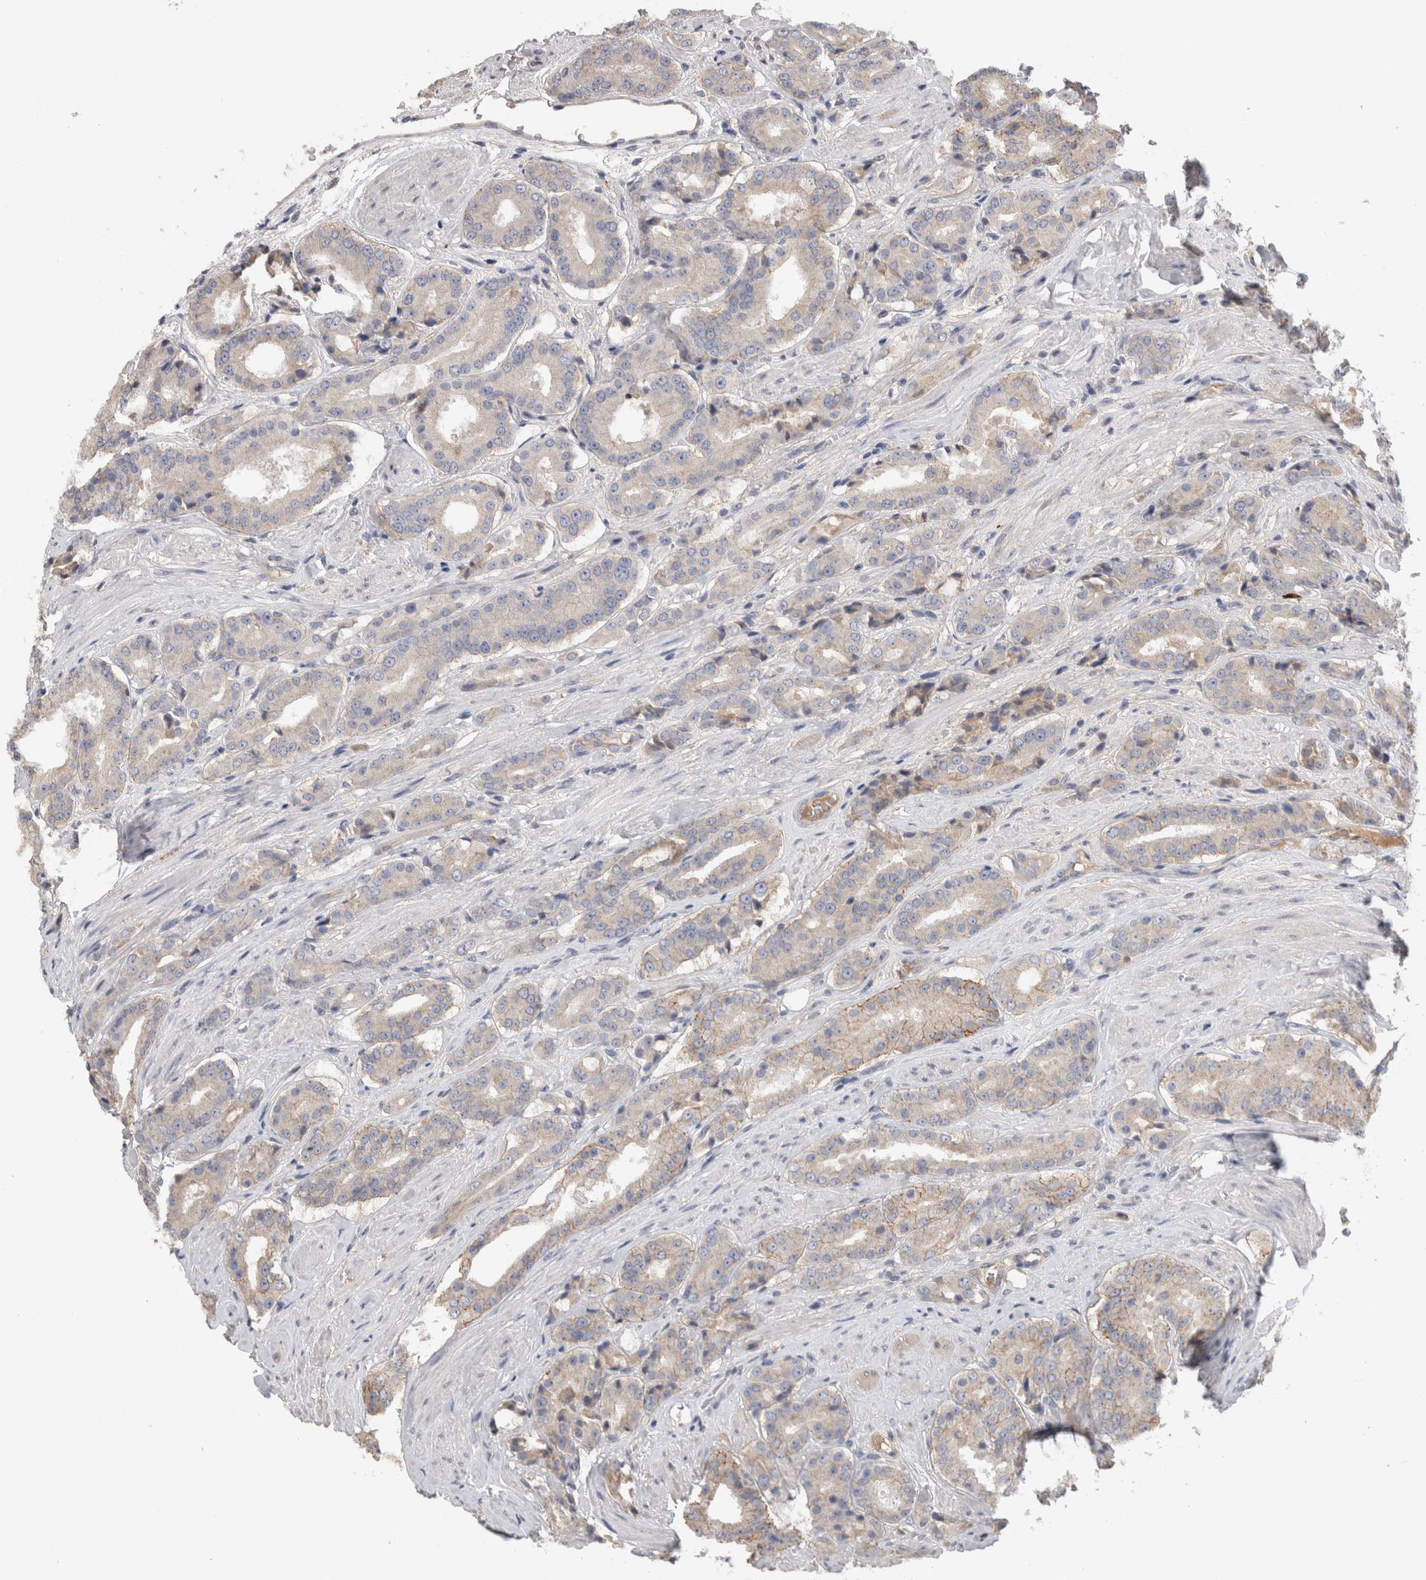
{"staining": {"intensity": "weak", "quantity": "<25%", "location": "cytoplasmic/membranous"}, "tissue": "prostate cancer", "cell_type": "Tumor cells", "image_type": "cancer", "snomed": [{"axis": "morphology", "description": "Adenocarcinoma, High grade"}, {"axis": "topography", "description": "Prostate"}], "caption": "Prostate cancer was stained to show a protein in brown. There is no significant staining in tumor cells. (DAB (3,3'-diaminobenzidine) IHC visualized using brightfield microscopy, high magnification).", "gene": "PPP3CC", "patient": {"sex": "male", "age": 71}}